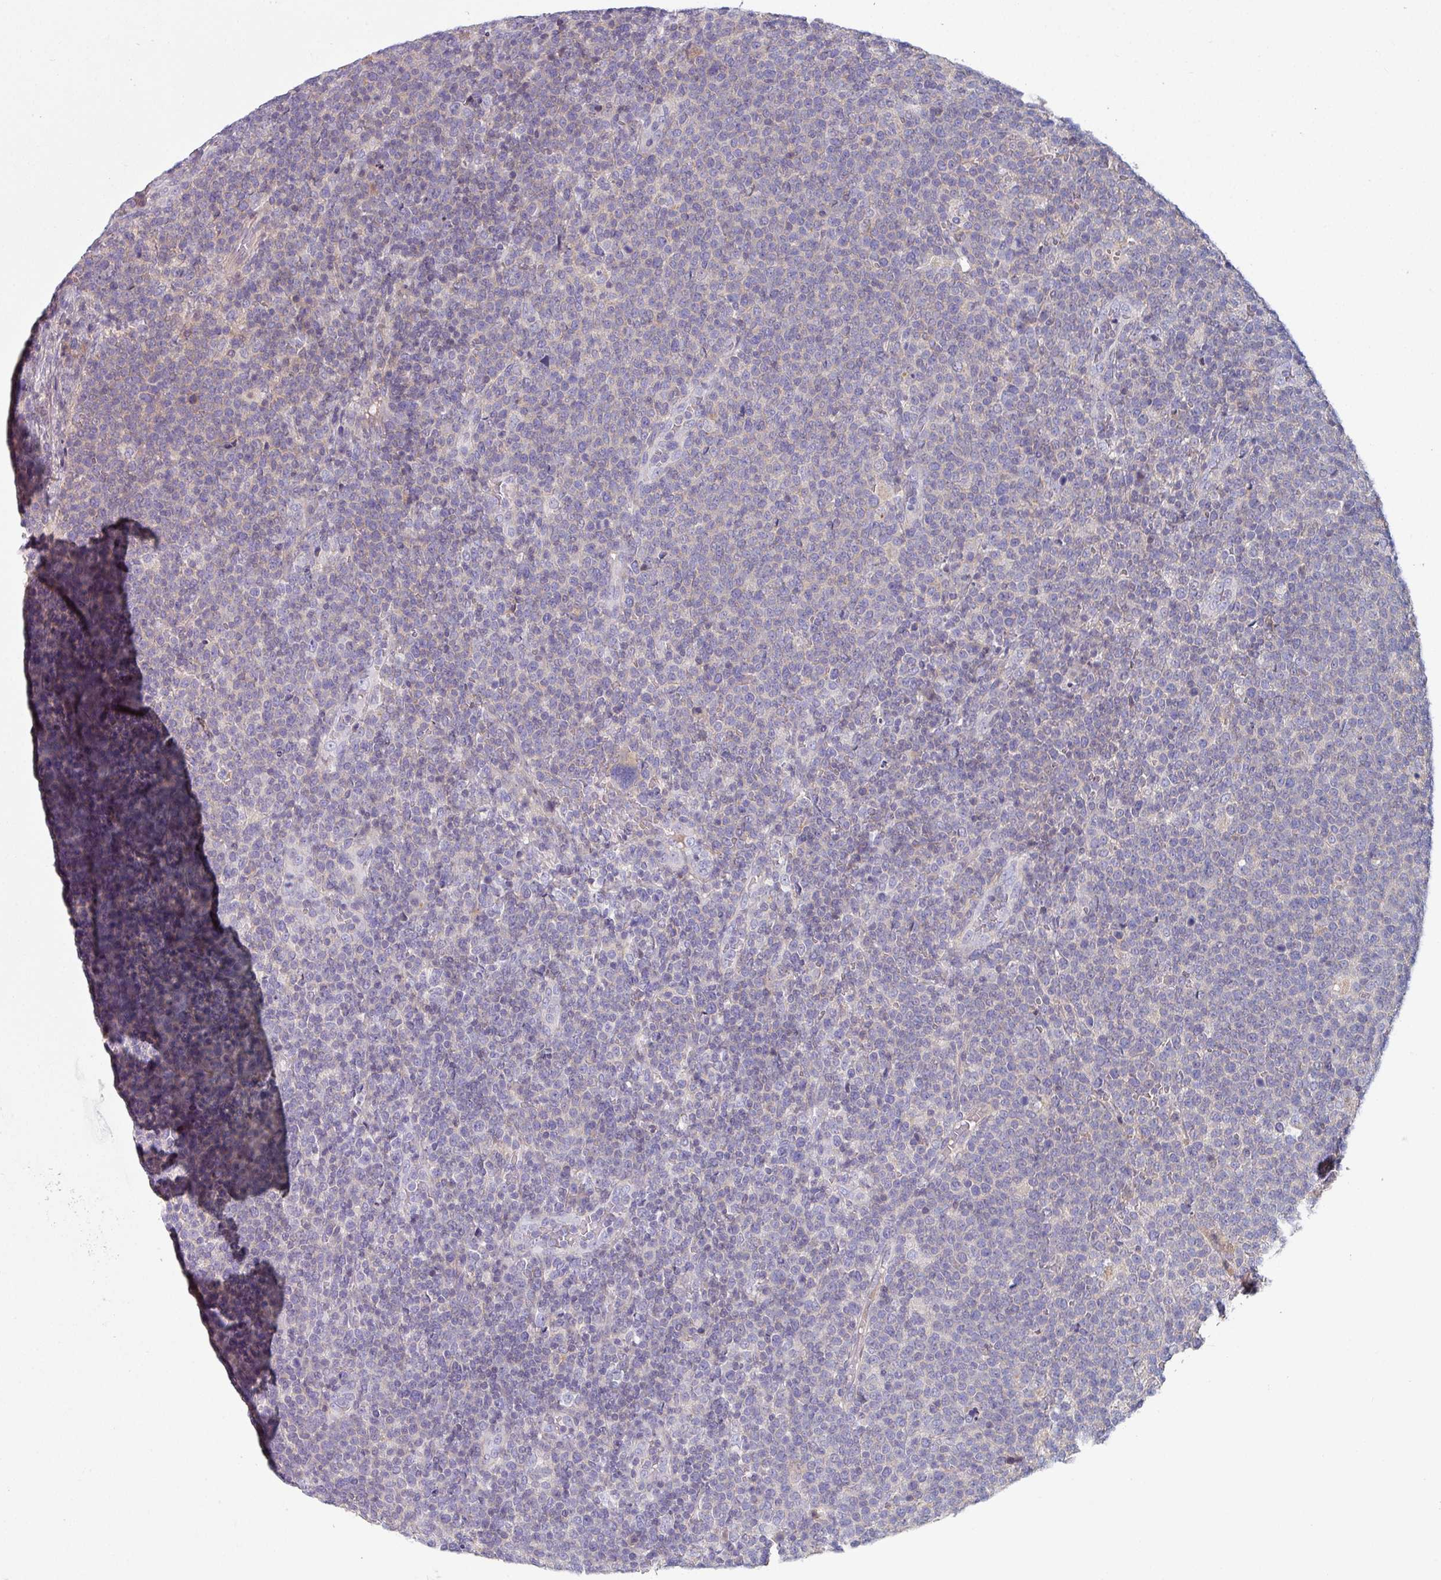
{"staining": {"intensity": "negative", "quantity": "none", "location": "none"}, "tissue": "lymphoma", "cell_type": "Tumor cells", "image_type": "cancer", "snomed": [{"axis": "morphology", "description": "Malignant lymphoma, non-Hodgkin's type, High grade"}, {"axis": "topography", "description": "Lymph node"}], "caption": "Lymphoma stained for a protein using IHC demonstrates no positivity tumor cells.", "gene": "TMEM132A", "patient": {"sex": "male", "age": 61}}